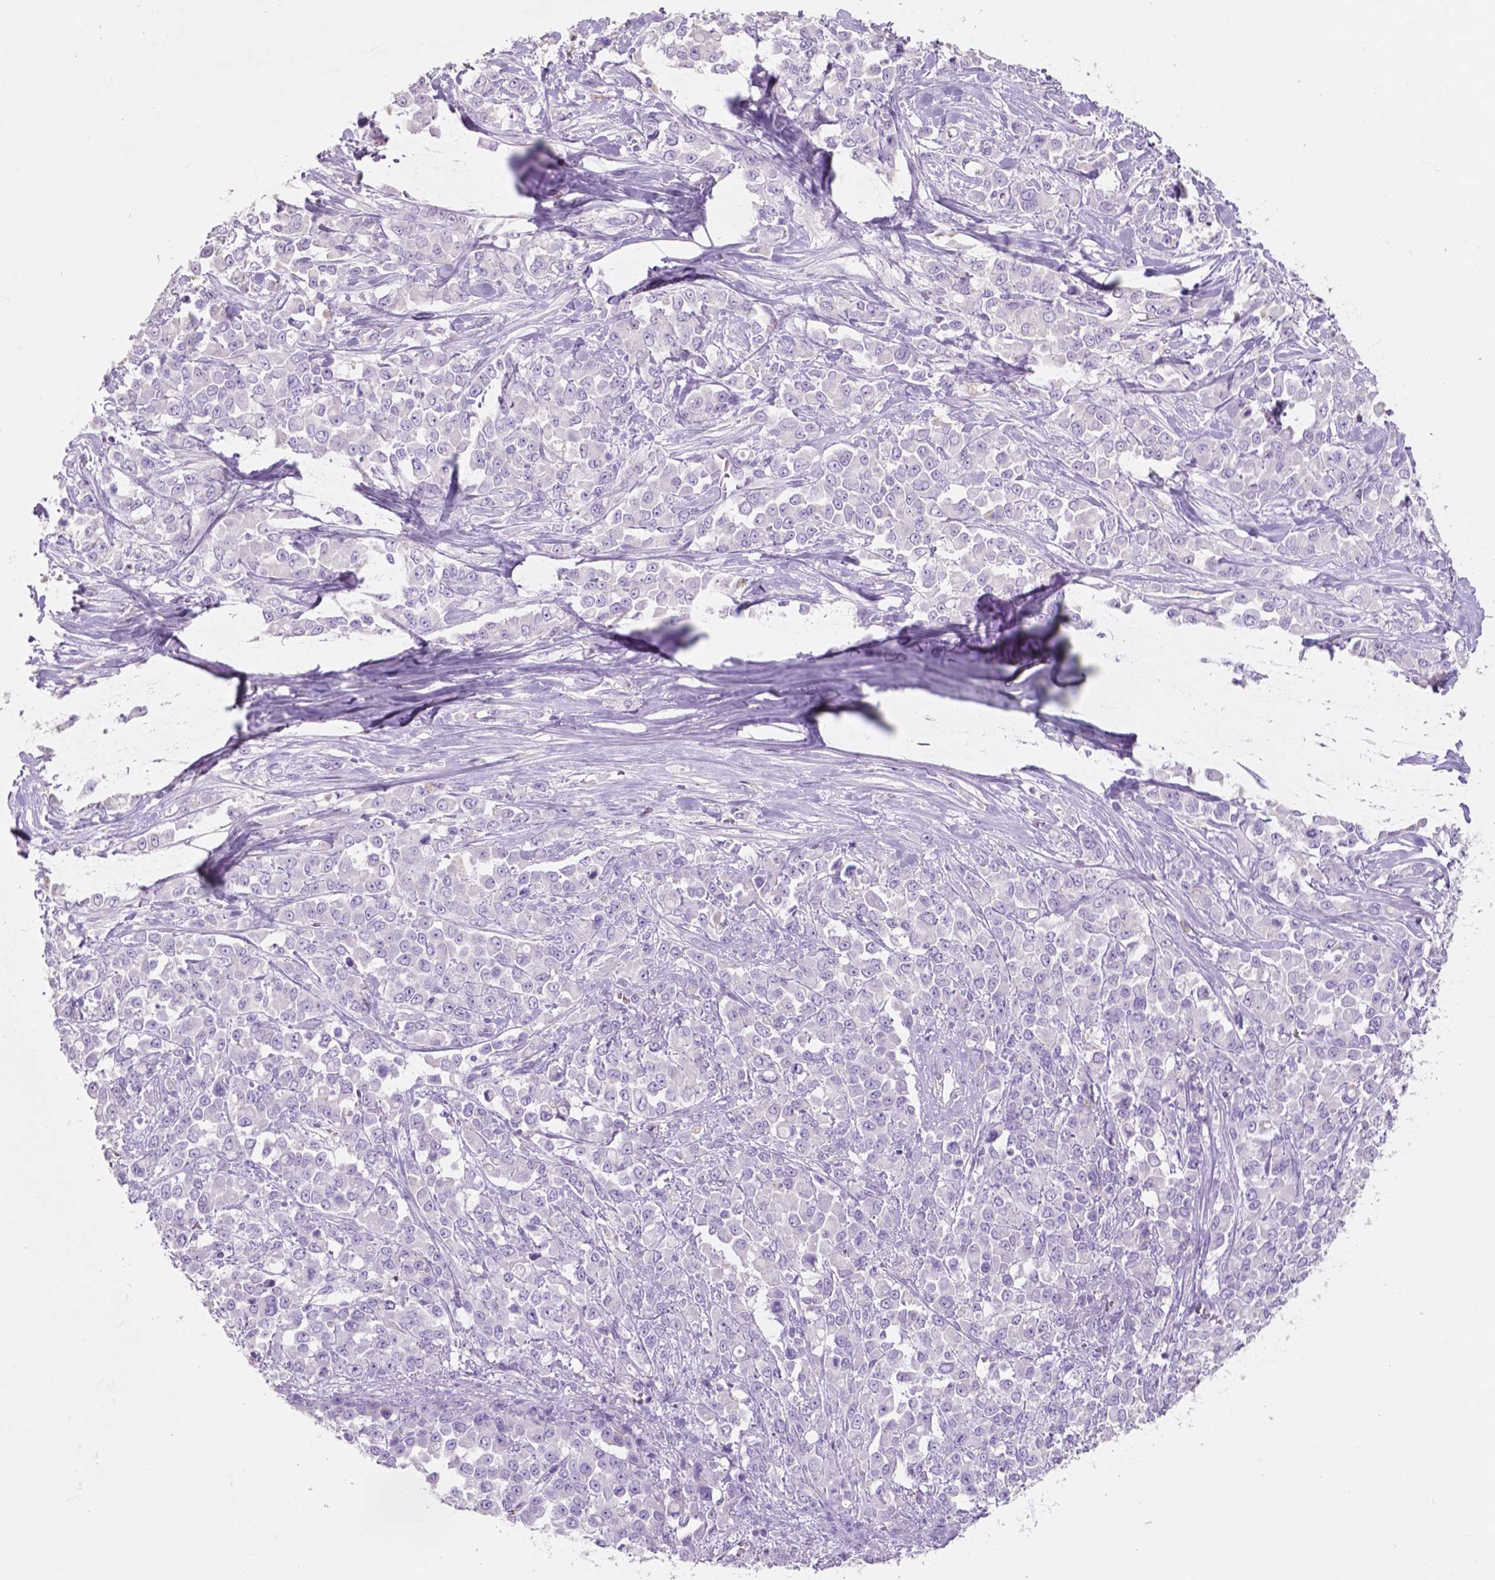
{"staining": {"intensity": "negative", "quantity": "none", "location": "none"}, "tissue": "stomach cancer", "cell_type": "Tumor cells", "image_type": "cancer", "snomed": [{"axis": "morphology", "description": "Adenocarcinoma, NOS"}, {"axis": "topography", "description": "Stomach"}], "caption": "Micrograph shows no protein expression in tumor cells of stomach adenocarcinoma tissue.", "gene": "CUZD1", "patient": {"sex": "female", "age": 76}}